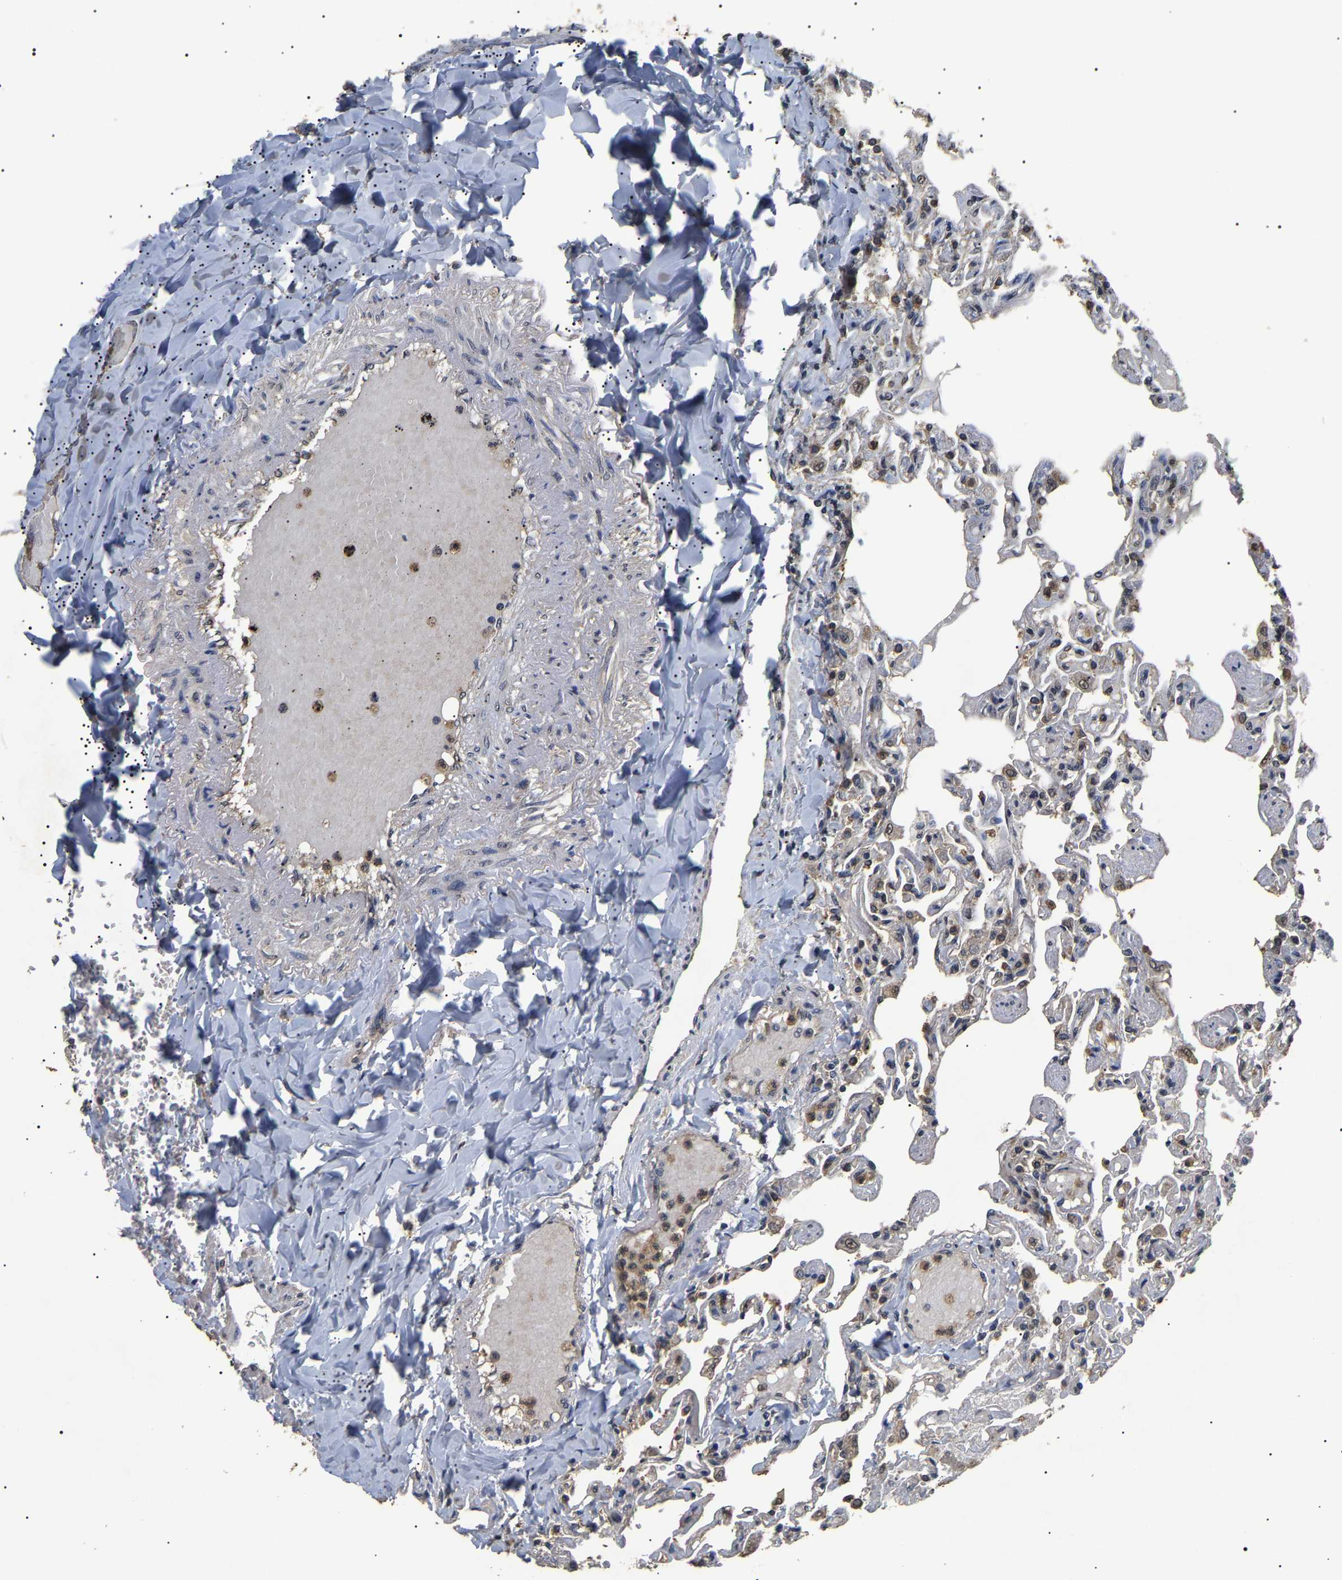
{"staining": {"intensity": "weak", "quantity": "<25%", "location": "cytoplasmic/membranous"}, "tissue": "lung", "cell_type": "Alveolar cells", "image_type": "normal", "snomed": [{"axis": "morphology", "description": "Normal tissue, NOS"}, {"axis": "topography", "description": "Lung"}], "caption": "This is an IHC photomicrograph of unremarkable human lung. There is no staining in alveolar cells.", "gene": "PSMD8", "patient": {"sex": "male", "age": 21}}